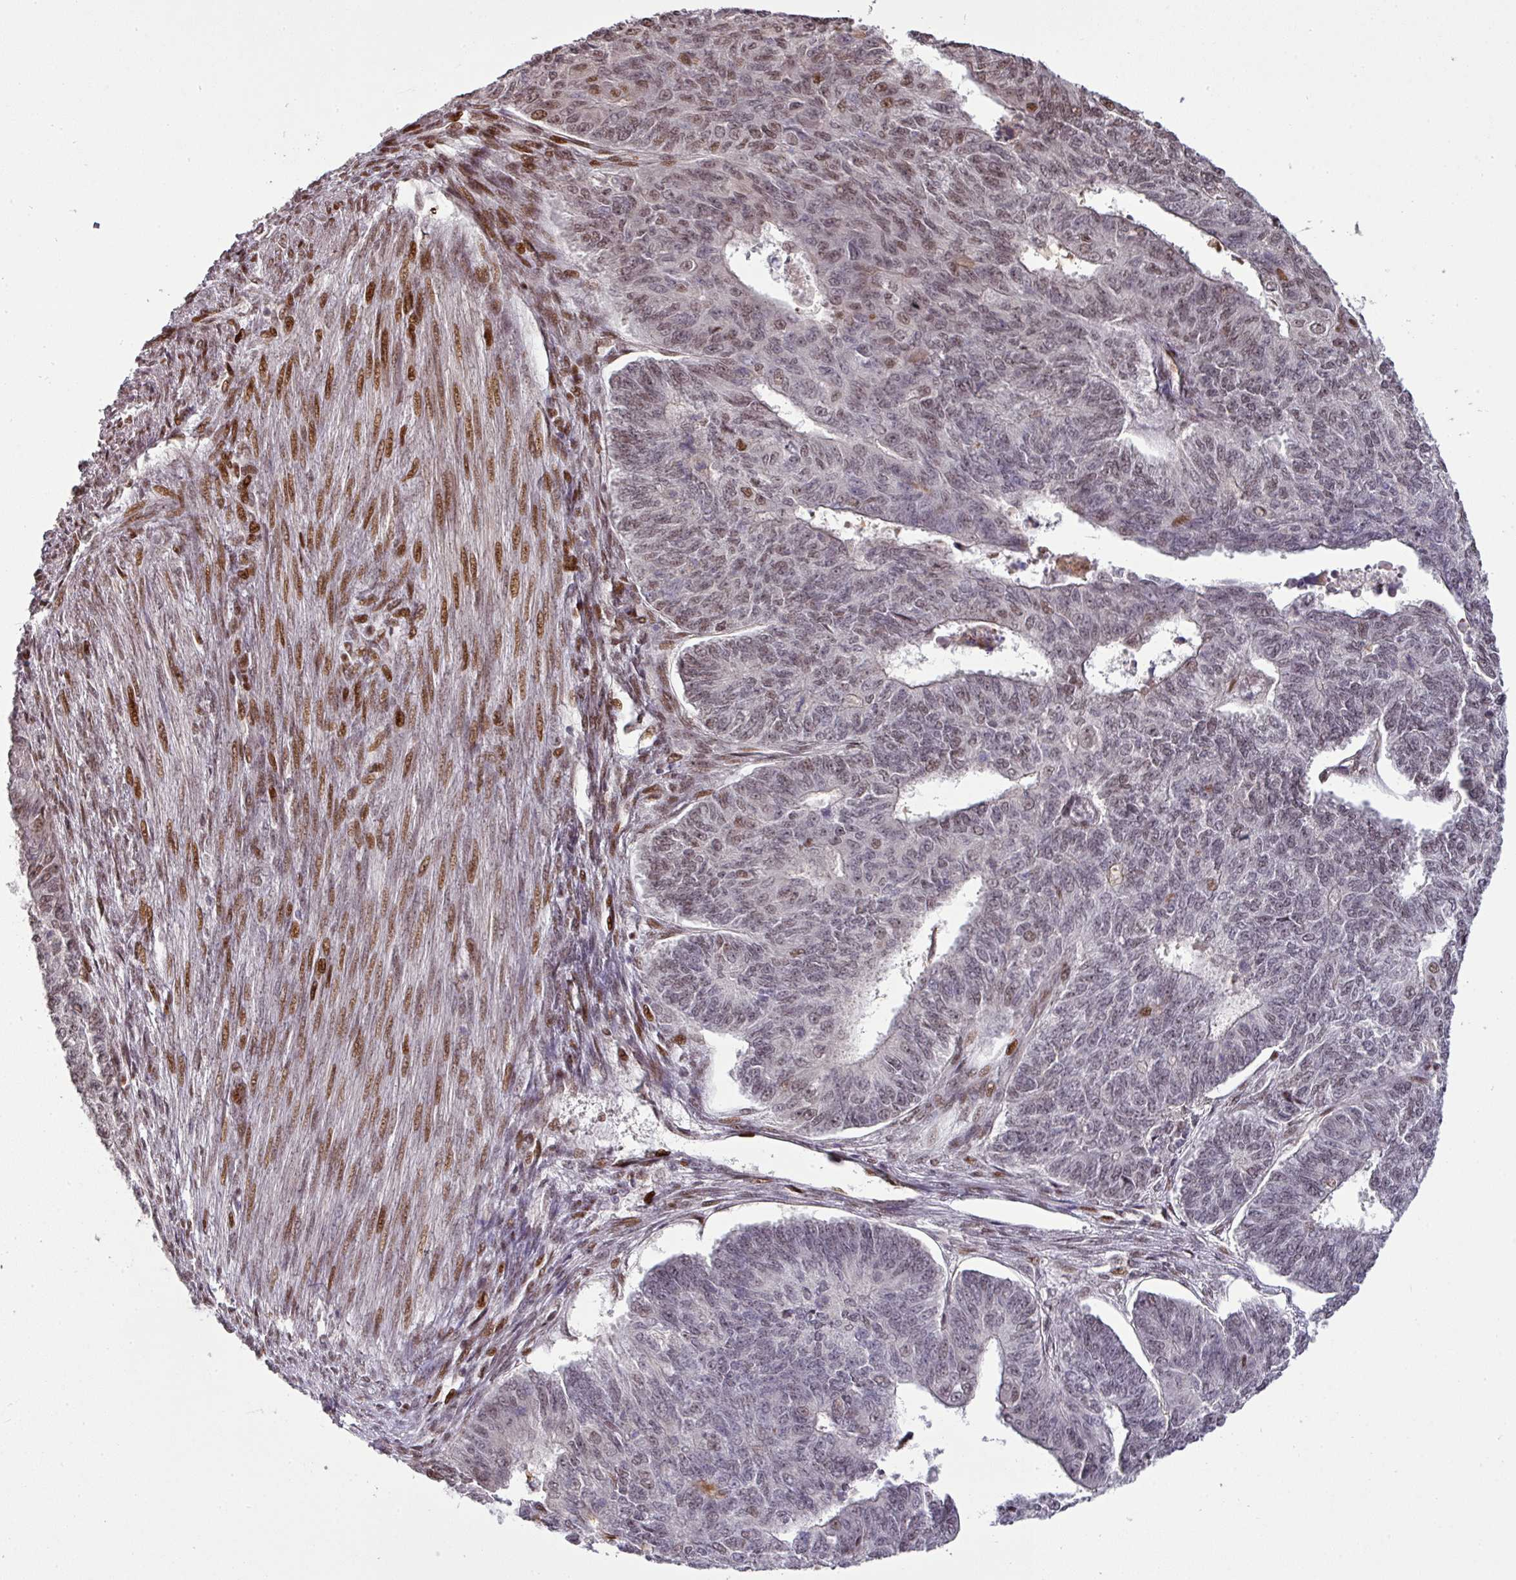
{"staining": {"intensity": "moderate", "quantity": "<25%", "location": "nuclear"}, "tissue": "endometrial cancer", "cell_type": "Tumor cells", "image_type": "cancer", "snomed": [{"axis": "morphology", "description": "Adenocarcinoma, NOS"}, {"axis": "topography", "description": "Endometrium"}], "caption": "A micrograph of human endometrial adenocarcinoma stained for a protein exhibits moderate nuclear brown staining in tumor cells.", "gene": "MYSM1", "patient": {"sex": "female", "age": 32}}